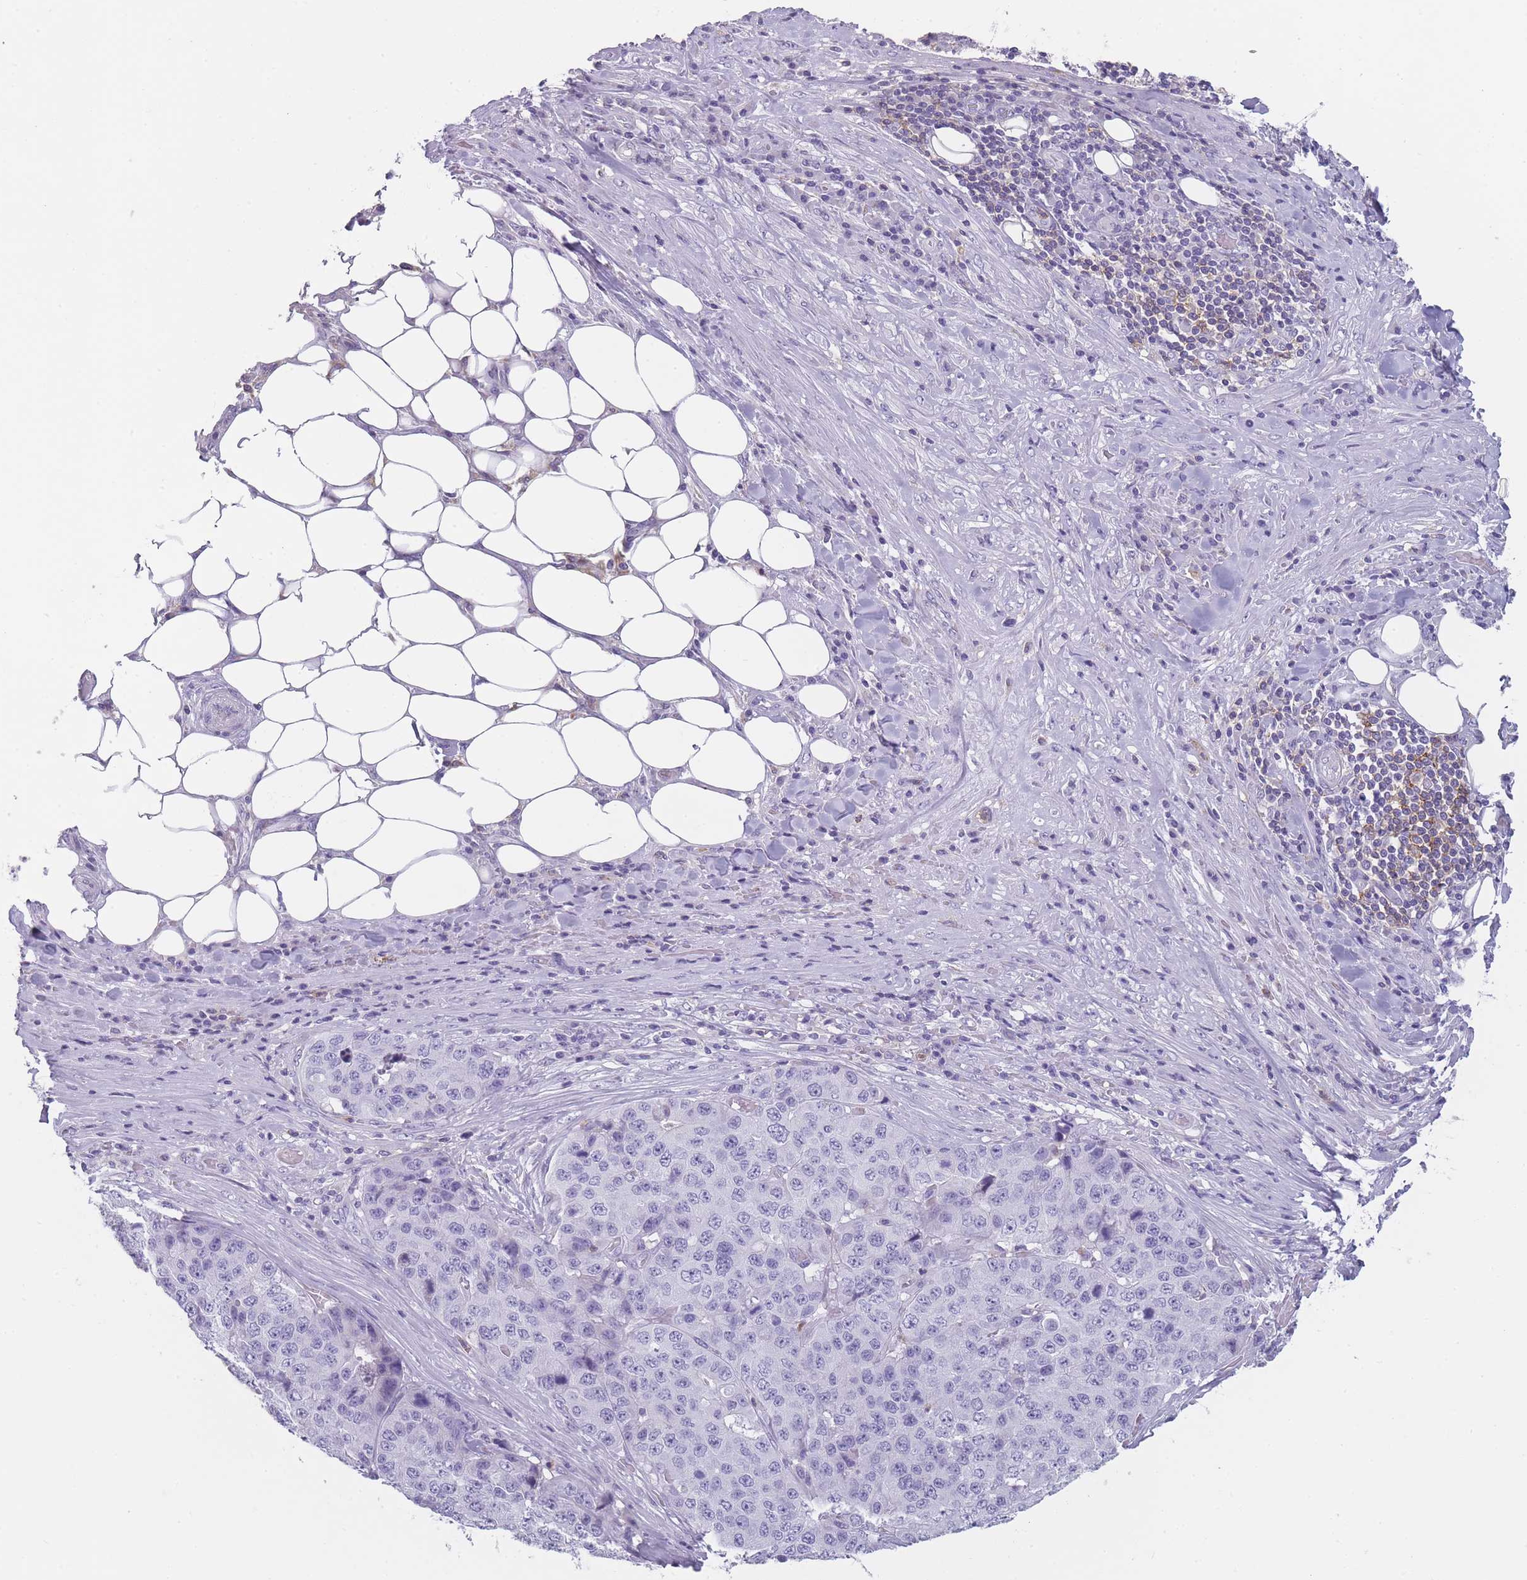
{"staining": {"intensity": "negative", "quantity": "none", "location": "none"}, "tissue": "stomach cancer", "cell_type": "Tumor cells", "image_type": "cancer", "snomed": [{"axis": "morphology", "description": "Adenocarcinoma, NOS"}, {"axis": "topography", "description": "Stomach"}], "caption": "A high-resolution photomicrograph shows immunohistochemistry staining of stomach cancer (adenocarcinoma), which demonstrates no significant expression in tumor cells.", "gene": "CR1L", "patient": {"sex": "male", "age": 71}}